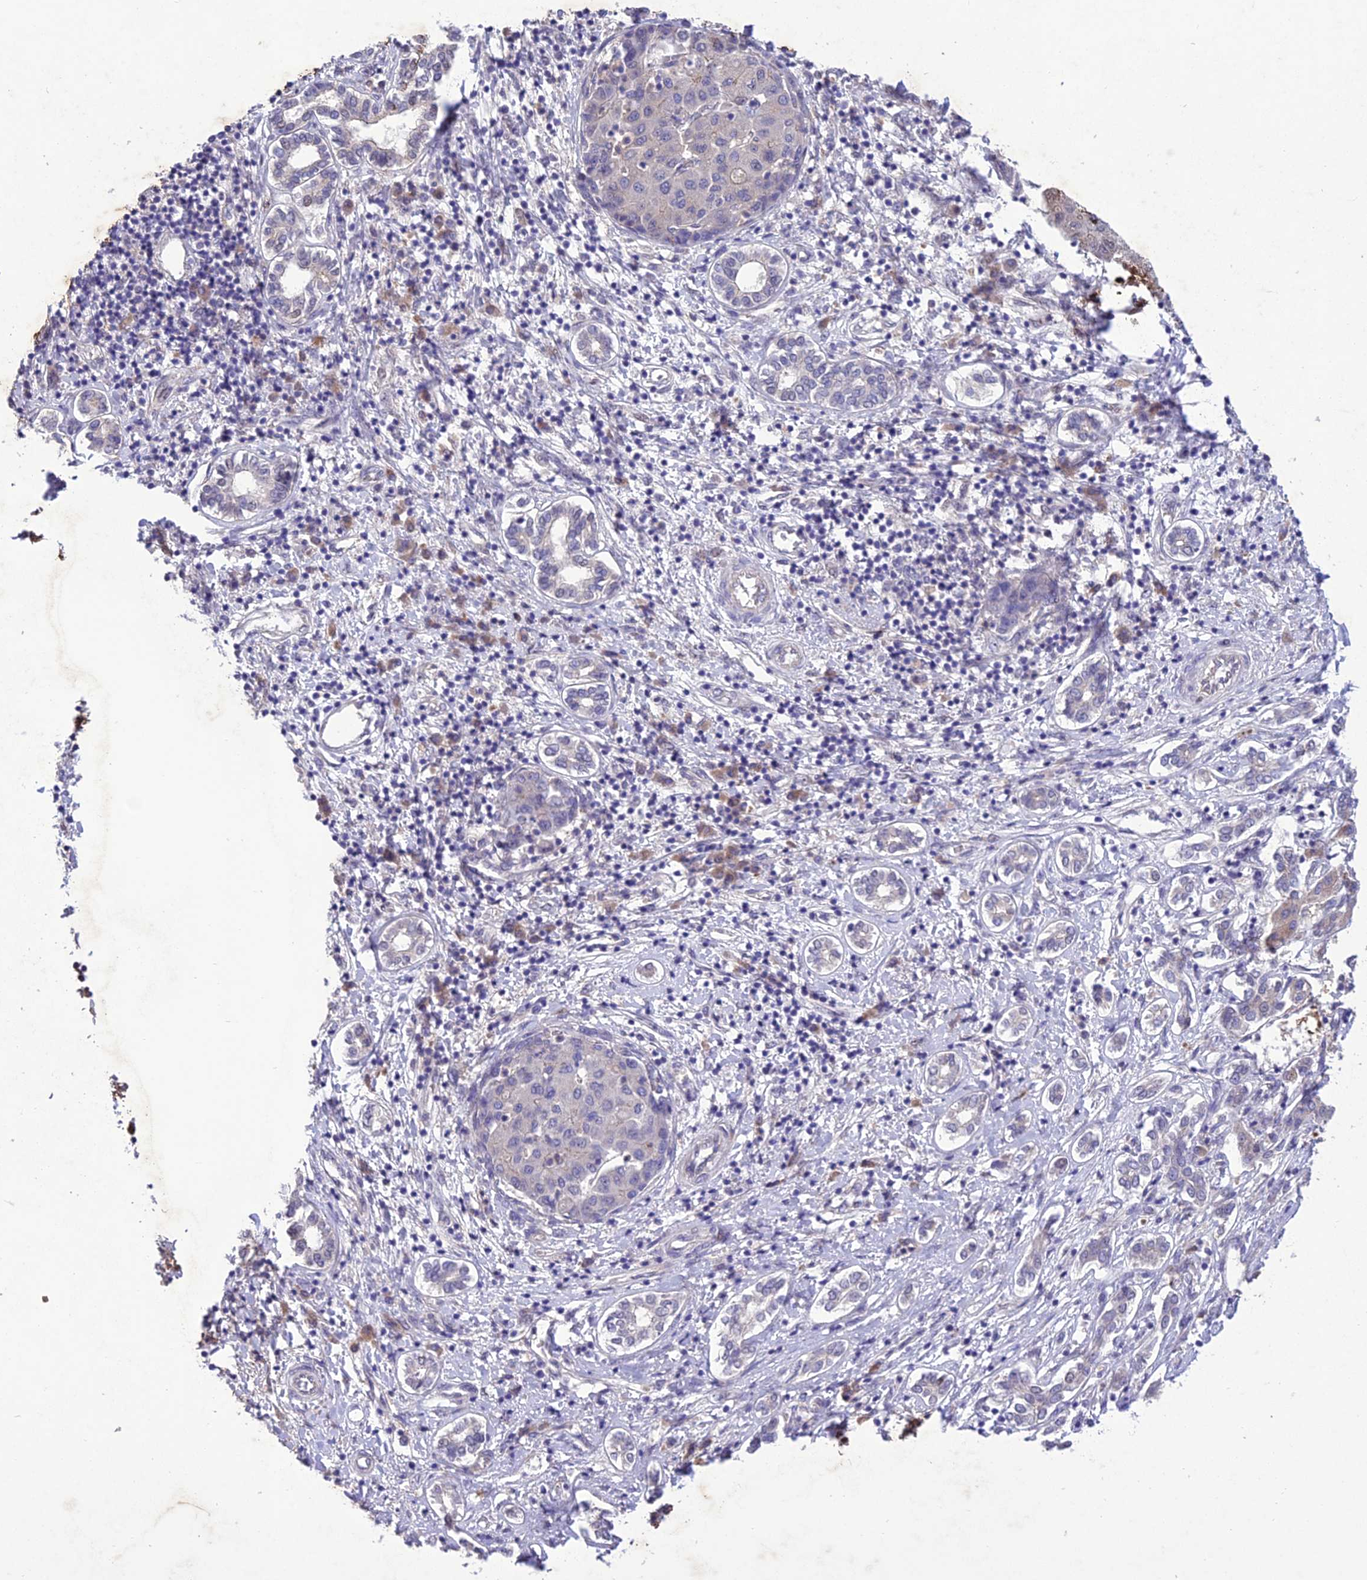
{"staining": {"intensity": "negative", "quantity": "none", "location": "none"}, "tissue": "liver cancer", "cell_type": "Tumor cells", "image_type": "cancer", "snomed": [{"axis": "morphology", "description": "Carcinoma, Hepatocellular, NOS"}, {"axis": "topography", "description": "Liver"}], "caption": "High power microscopy image of an immunohistochemistry (IHC) photomicrograph of liver cancer (hepatocellular carcinoma), revealing no significant staining in tumor cells.", "gene": "ANKRD52", "patient": {"sex": "male", "age": 65}}